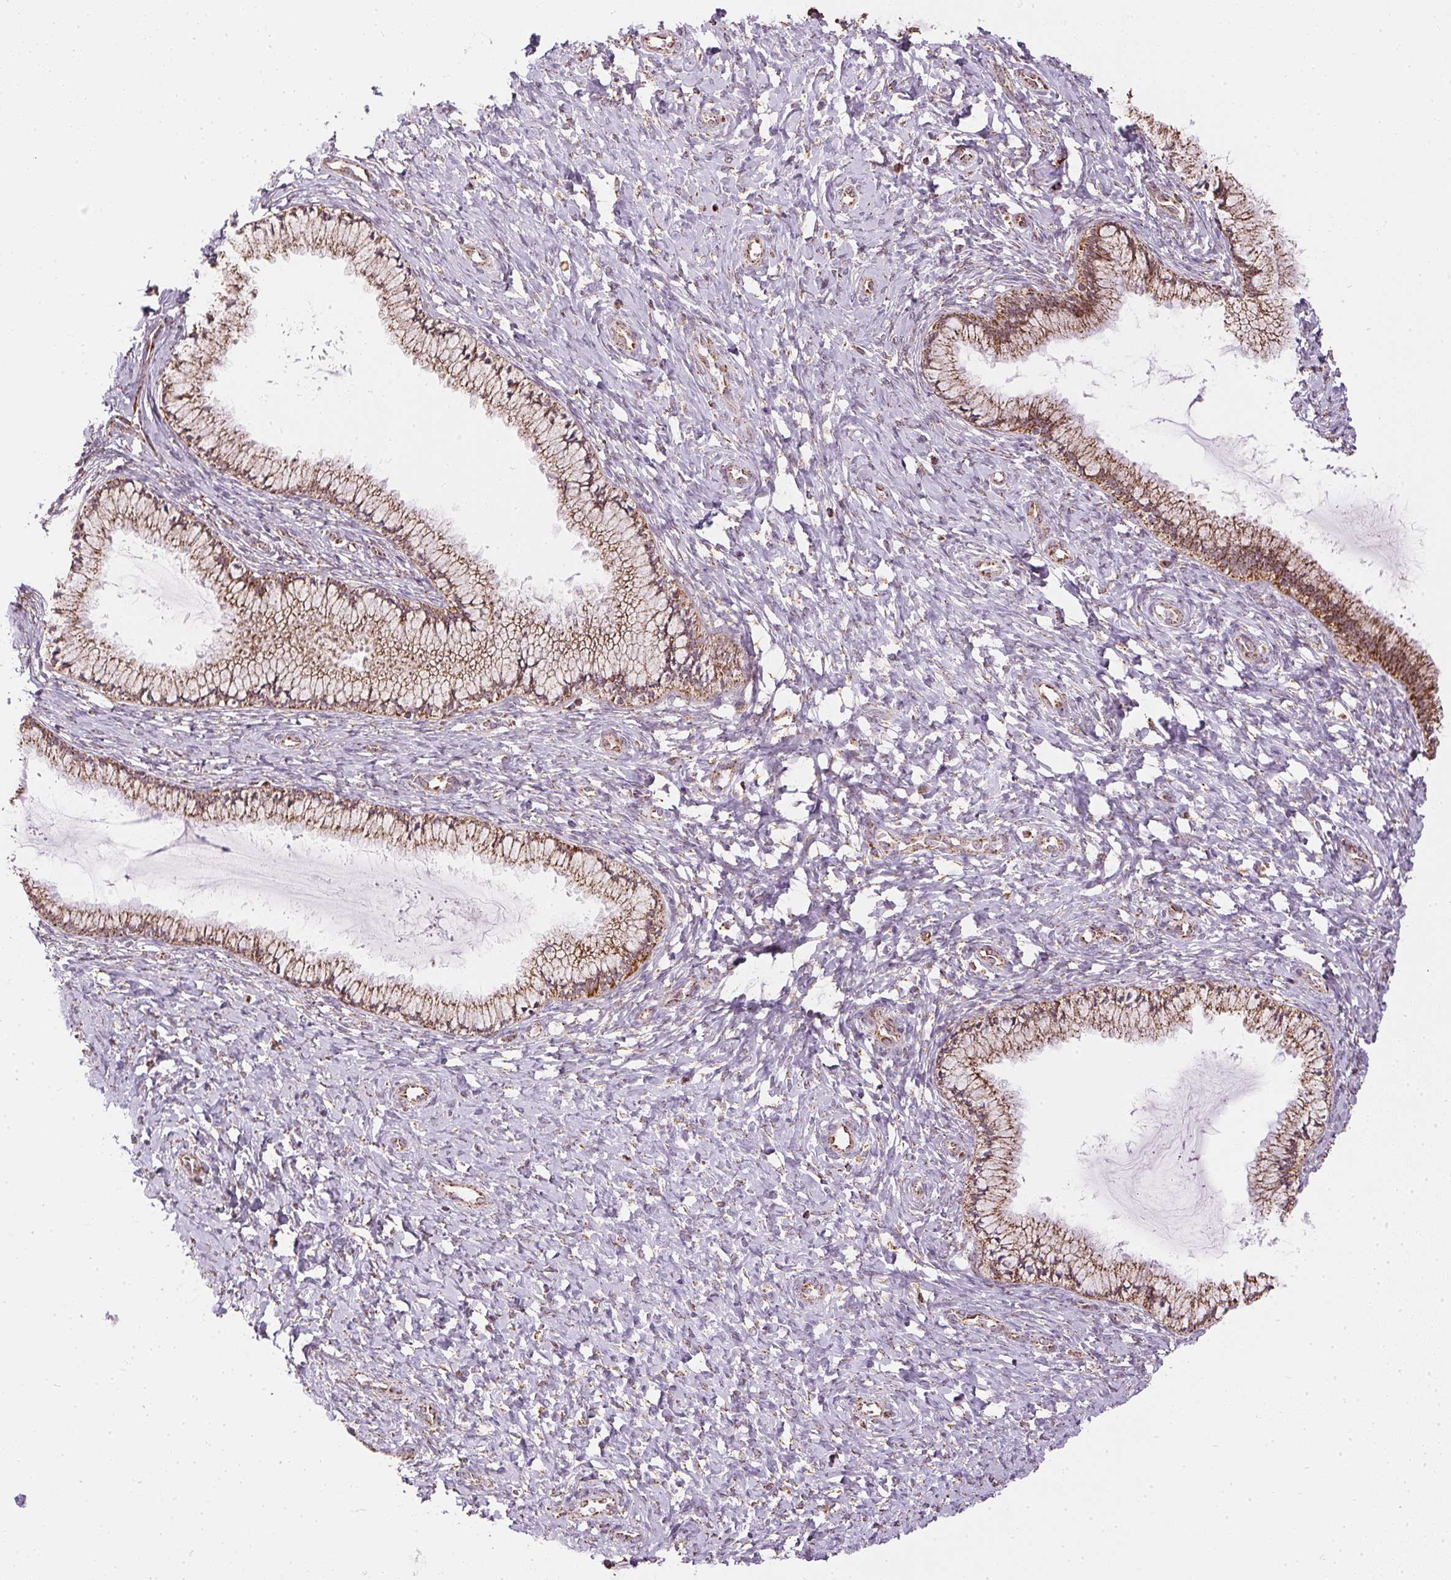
{"staining": {"intensity": "moderate", "quantity": ">75%", "location": "cytoplasmic/membranous"}, "tissue": "cervix", "cell_type": "Glandular cells", "image_type": "normal", "snomed": [{"axis": "morphology", "description": "Normal tissue, NOS"}, {"axis": "topography", "description": "Cervix"}], "caption": "Protein expression analysis of normal human cervix reveals moderate cytoplasmic/membranous expression in approximately >75% of glandular cells. (Brightfield microscopy of DAB IHC at high magnification).", "gene": "MAPK11", "patient": {"sex": "female", "age": 37}}